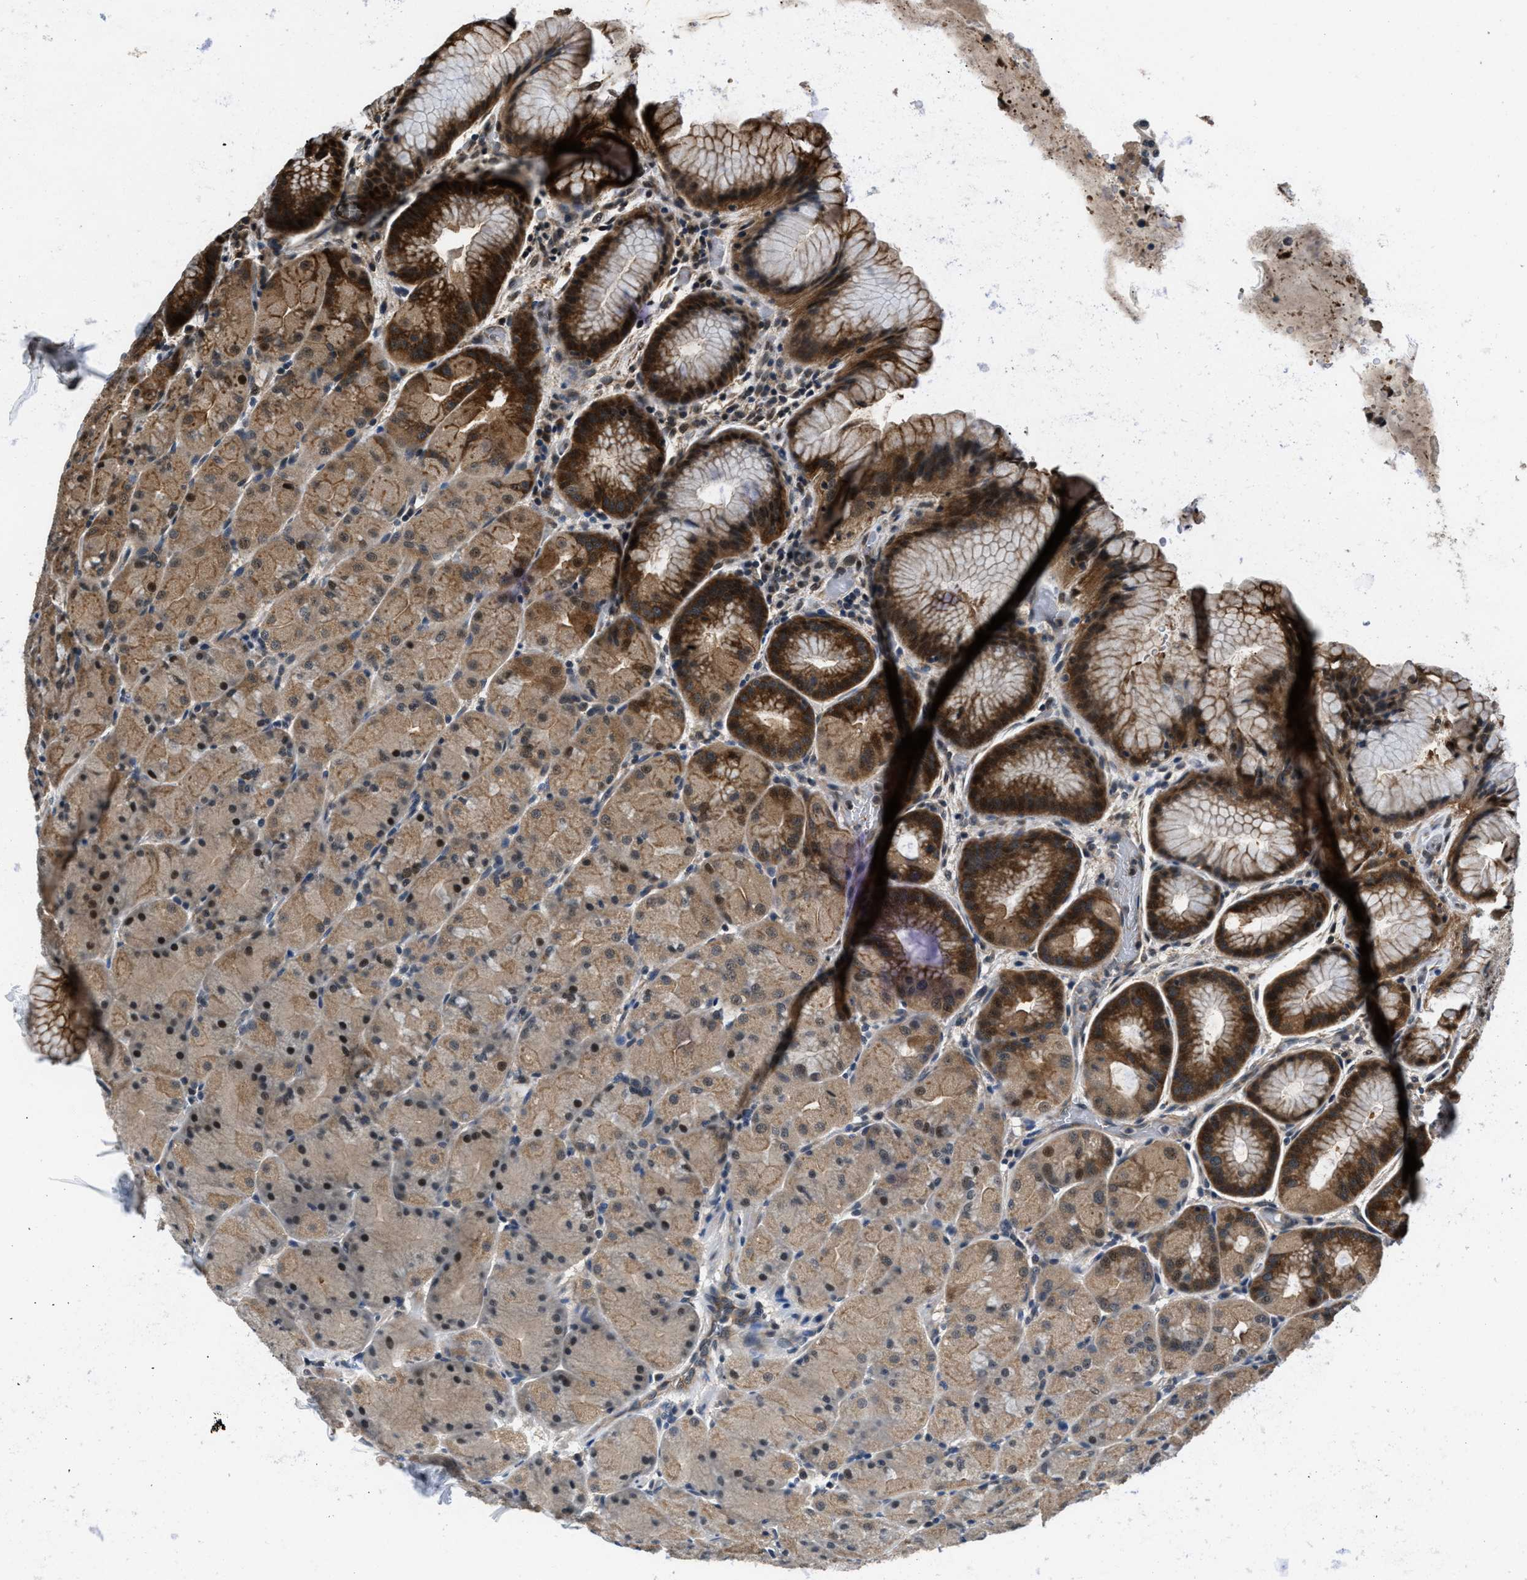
{"staining": {"intensity": "strong", "quantity": "25%-75%", "location": "cytoplasmic/membranous,nuclear"}, "tissue": "stomach", "cell_type": "Glandular cells", "image_type": "normal", "snomed": [{"axis": "morphology", "description": "Normal tissue, NOS"}, {"axis": "topography", "description": "Stomach, upper"}, {"axis": "topography", "description": "Stomach"}], "caption": "Strong cytoplasmic/membranous,nuclear expression for a protein is present in about 25%-75% of glandular cells of benign stomach using immunohistochemistry.", "gene": "RBM33", "patient": {"sex": "male", "age": 48}}